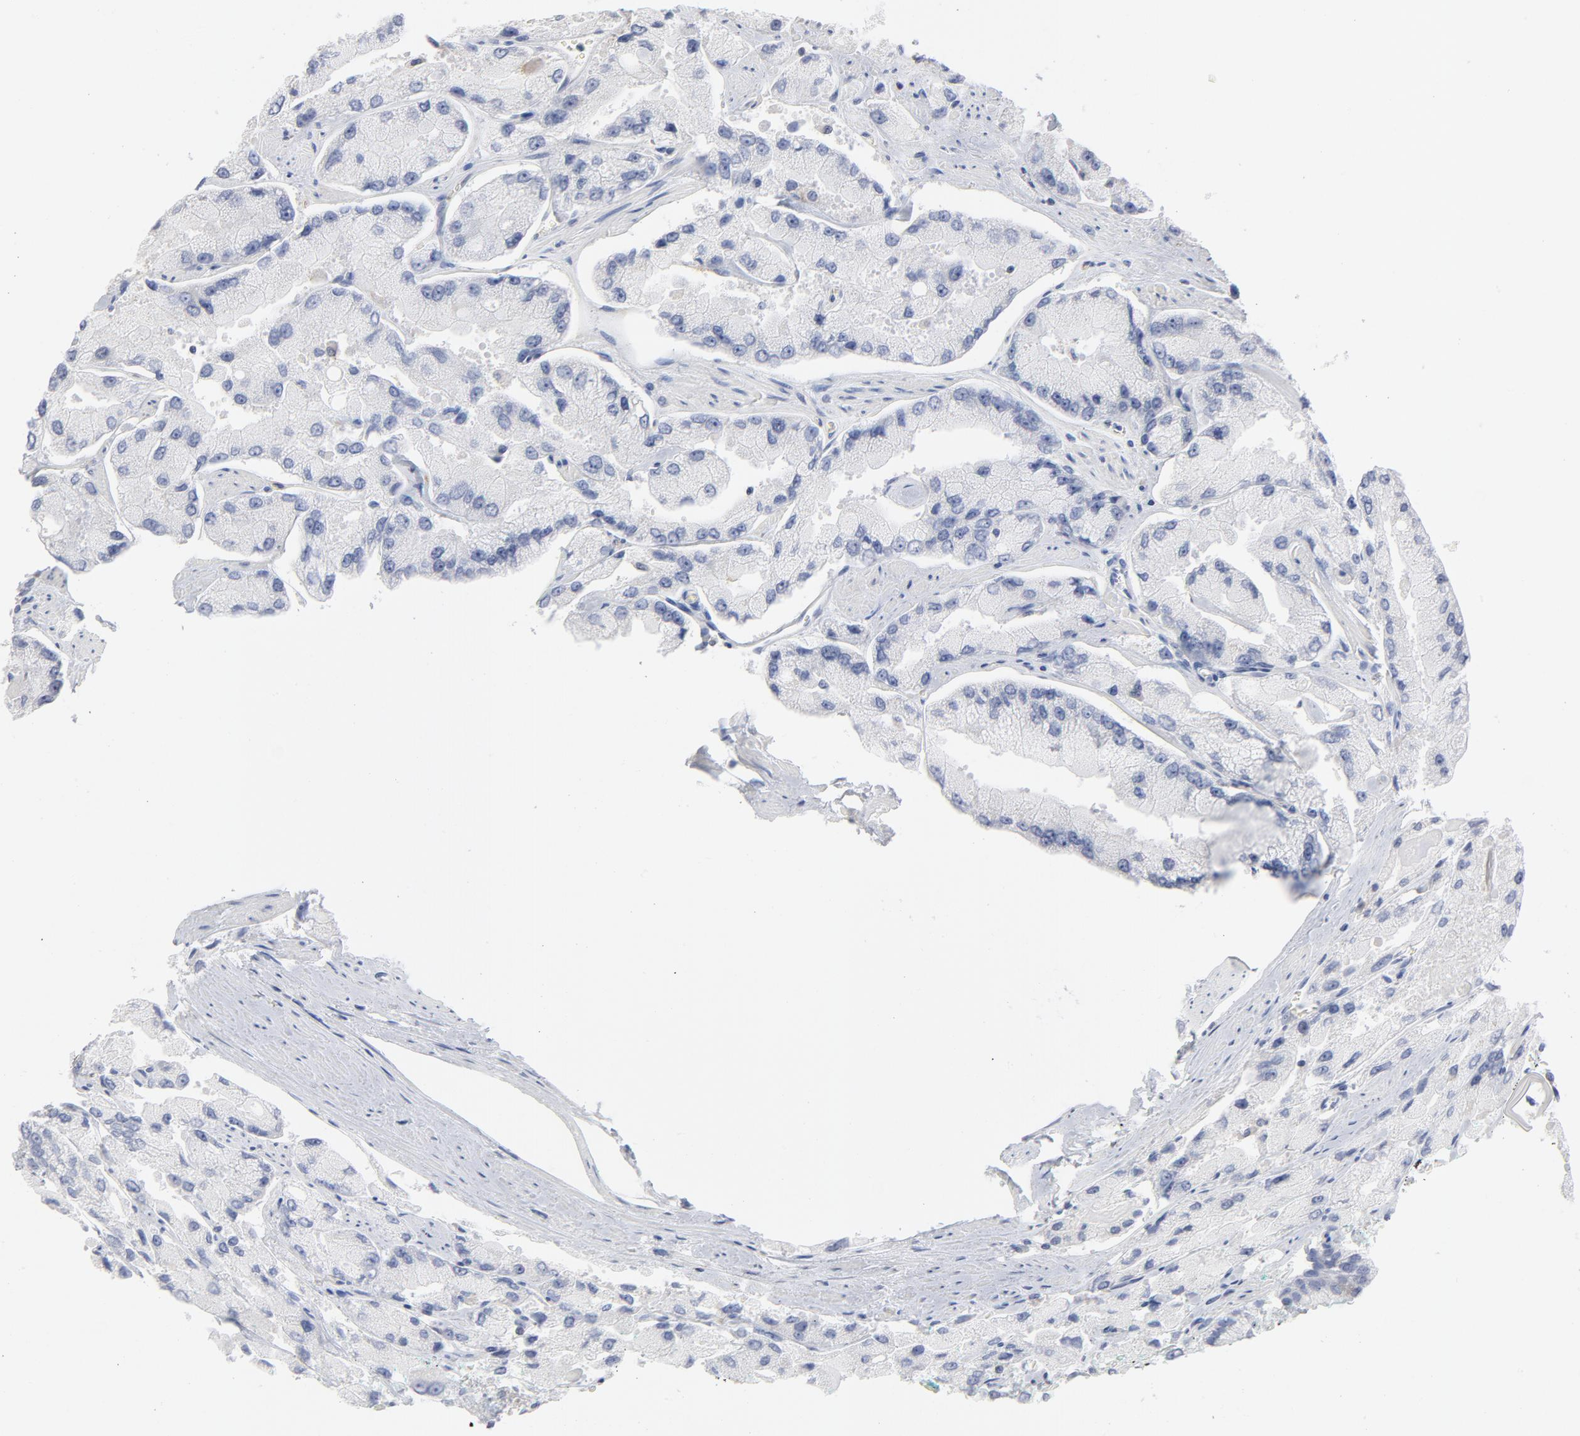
{"staining": {"intensity": "negative", "quantity": "none", "location": "none"}, "tissue": "prostate cancer", "cell_type": "Tumor cells", "image_type": "cancer", "snomed": [{"axis": "morphology", "description": "Adenocarcinoma, High grade"}, {"axis": "topography", "description": "Prostate"}], "caption": "Histopathology image shows no protein expression in tumor cells of adenocarcinoma (high-grade) (prostate) tissue.", "gene": "P2RY8", "patient": {"sex": "male", "age": 58}}